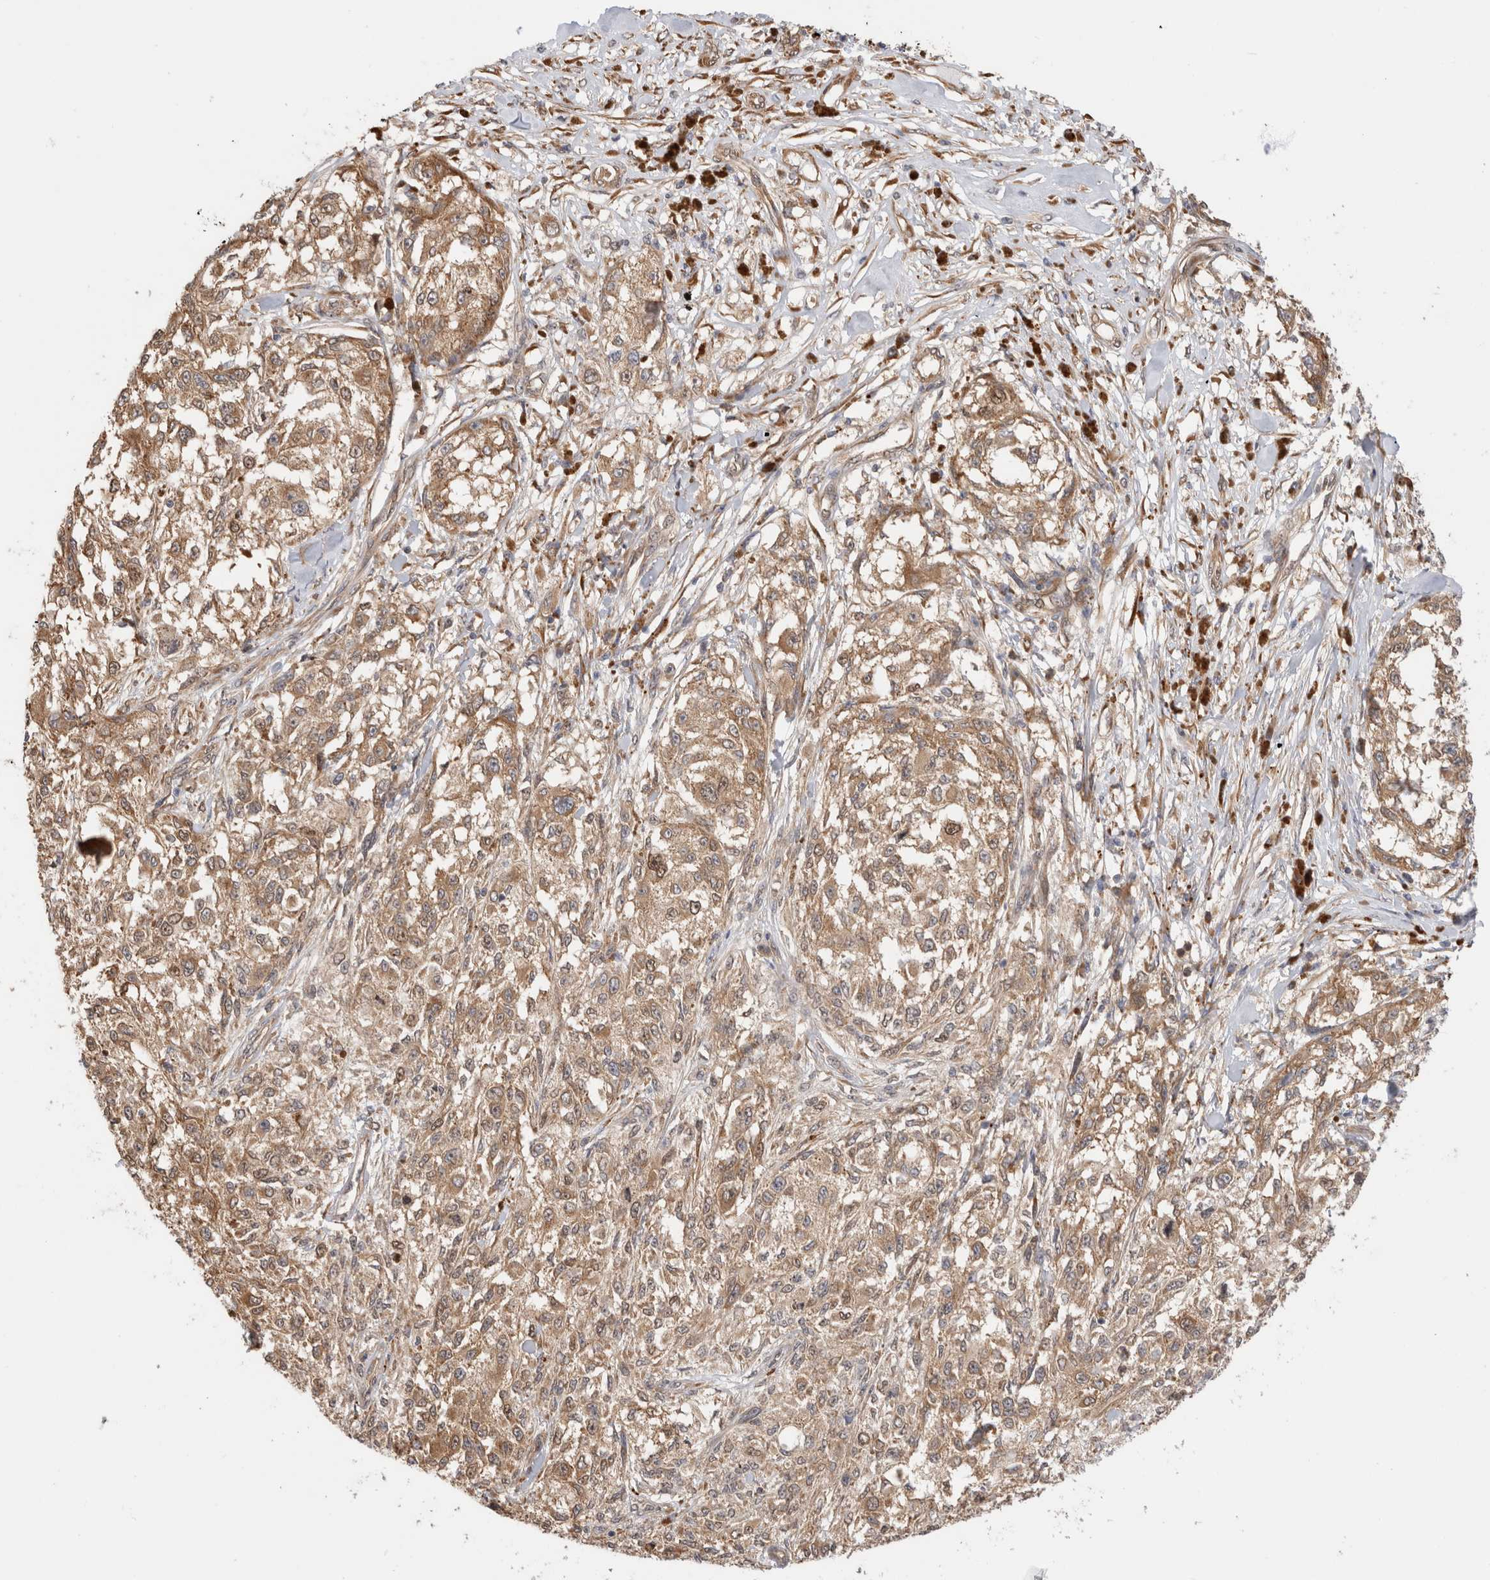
{"staining": {"intensity": "weak", "quantity": ">75%", "location": "cytoplasmic/membranous"}, "tissue": "melanoma", "cell_type": "Tumor cells", "image_type": "cancer", "snomed": [{"axis": "morphology", "description": "Necrosis, NOS"}, {"axis": "morphology", "description": "Malignant melanoma, NOS"}, {"axis": "topography", "description": "Skin"}], "caption": "A histopathology image of human malignant melanoma stained for a protein exhibits weak cytoplasmic/membranous brown staining in tumor cells.", "gene": "ACTL9", "patient": {"sex": "female", "age": 87}}